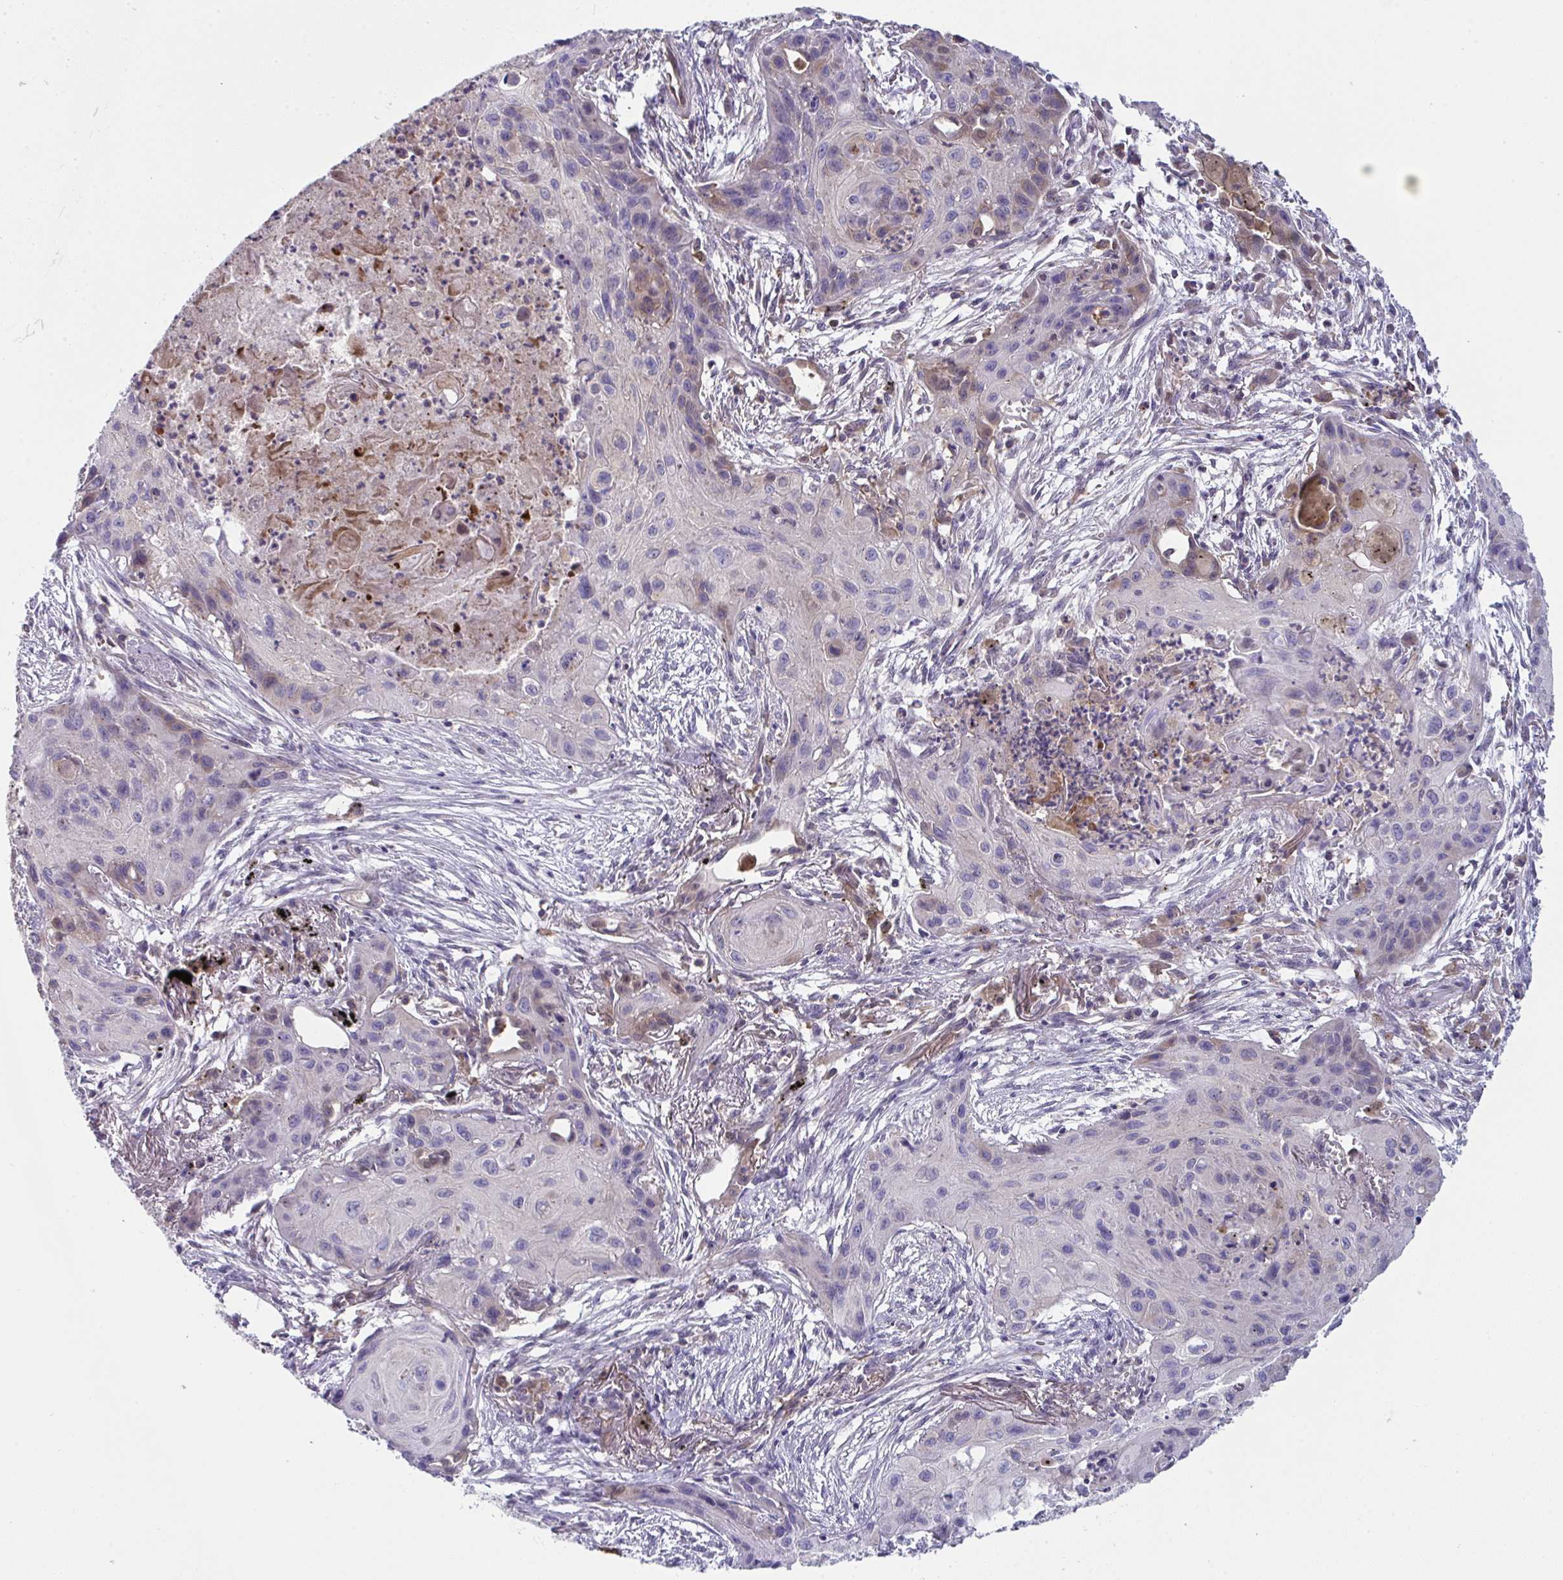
{"staining": {"intensity": "negative", "quantity": "none", "location": "none"}, "tissue": "lung cancer", "cell_type": "Tumor cells", "image_type": "cancer", "snomed": [{"axis": "morphology", "description": "Squamous cell carcinoma, NOS"}, {"axis": "topography", "description": "Lung"}], "caption": "Immunohistochemistry (IHC) photomicrograph of lung cancer stained for a protein (brown), which shows no positivity in tumor cells.", "gene": "ALDH16A1", "patient": {"sex": "male", "age": 71}}